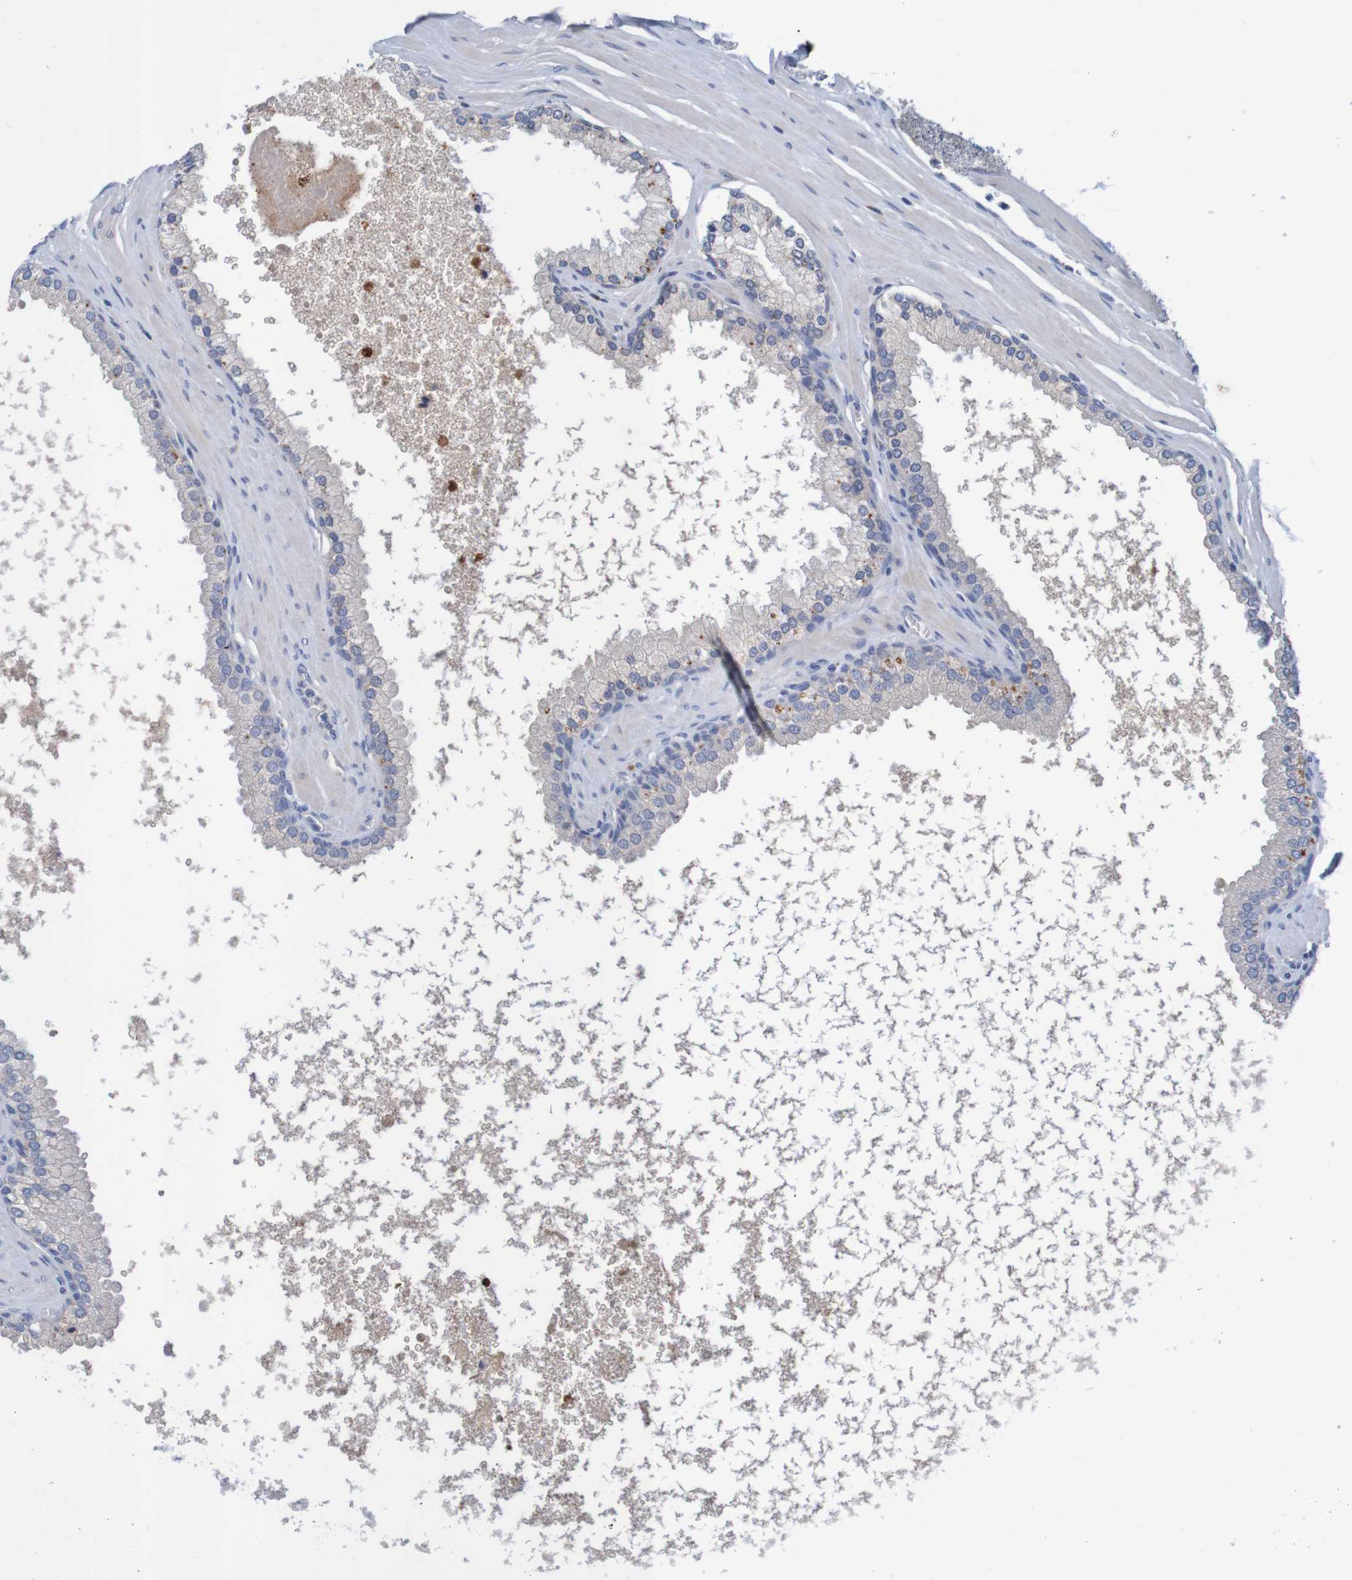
{"staining": {"intensity": "moderate", "quantity": "<25%", "location": "cytoplasmic/membranous"}, "tissue": "prostate cancer", "cell_type": "Tumor cells", "image_type": "cancer", "snomed": [{"axis": "morphology", "description": "Adenocarcinoma, High grade"}, {"axis": "topography", "description": "Prostate"}], "caption": "This micrograph exhibits immunohistochemistry (IHC) staining of prostate cancer, with low moderate cytoplasmic/membranous expression in approximately <25% of tumor cells.", "gene": "LTA", "patient": {"sex": "male", "age": 65}}